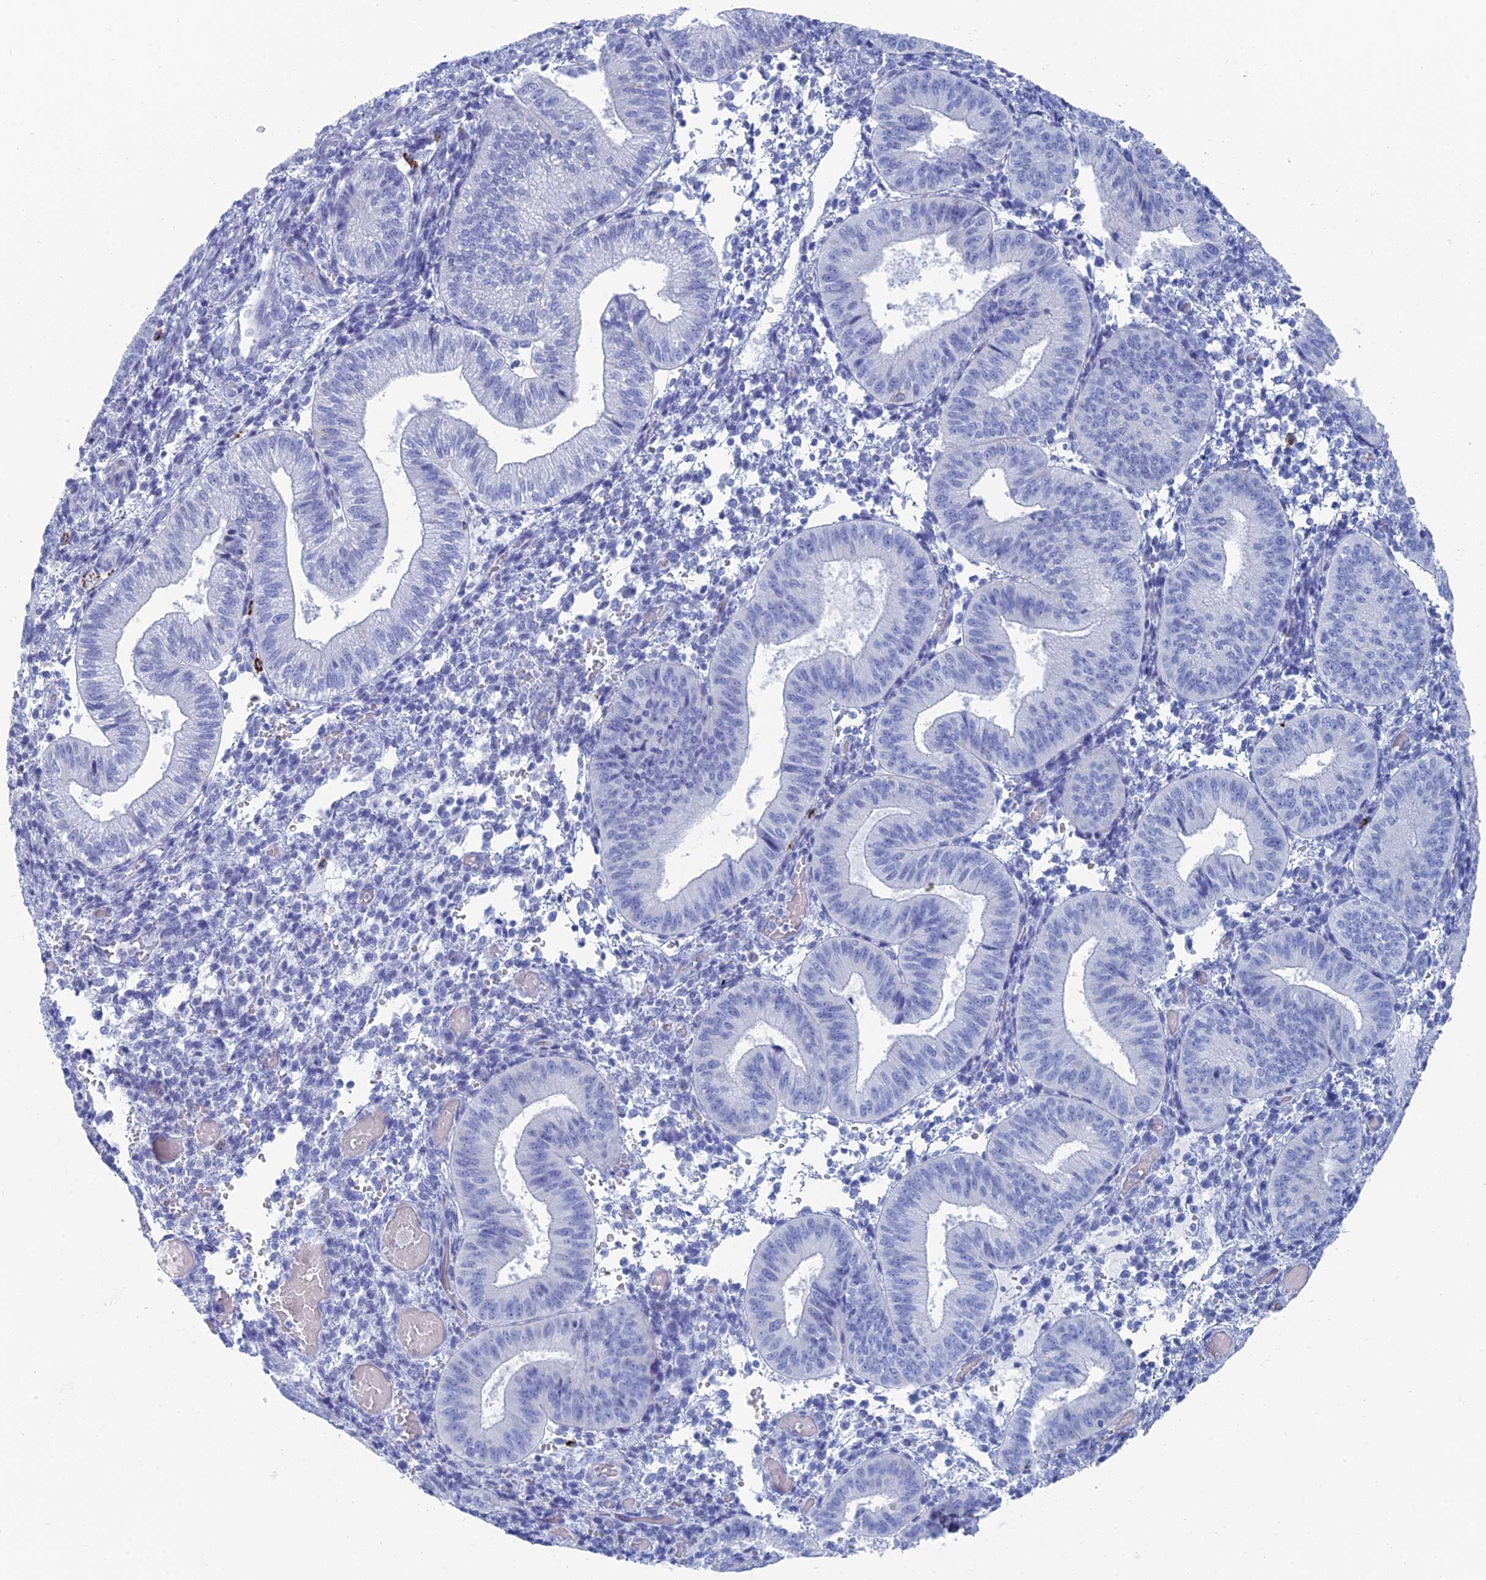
{"staining": {"intensity": "negative", "quantity": "none", "location": "none"}, "tissue": "endometrium", "cell_type": "Cells in endometrial stroma", "image_type": "normal", "snomed": [{"axis": "morphology", "description": "Normal tissue, NOS"}, {"axis": "topography", "description": "Endometrium"}], "caption": "This photomicrograph is of benign endometrium stained with IHC to label a protein in brown with the nuclei are counter-stained blue. There is no expression in cells in endometrial stroma. (Stains: DAB (3,3'-diaminobenzidine) immunohistochemistry with hematoxylin counter stain, Microscopy: brightfield microscopy at high magnification).", "gene": "ALMS1", "patient": {"sex": "female", "age": 34}}